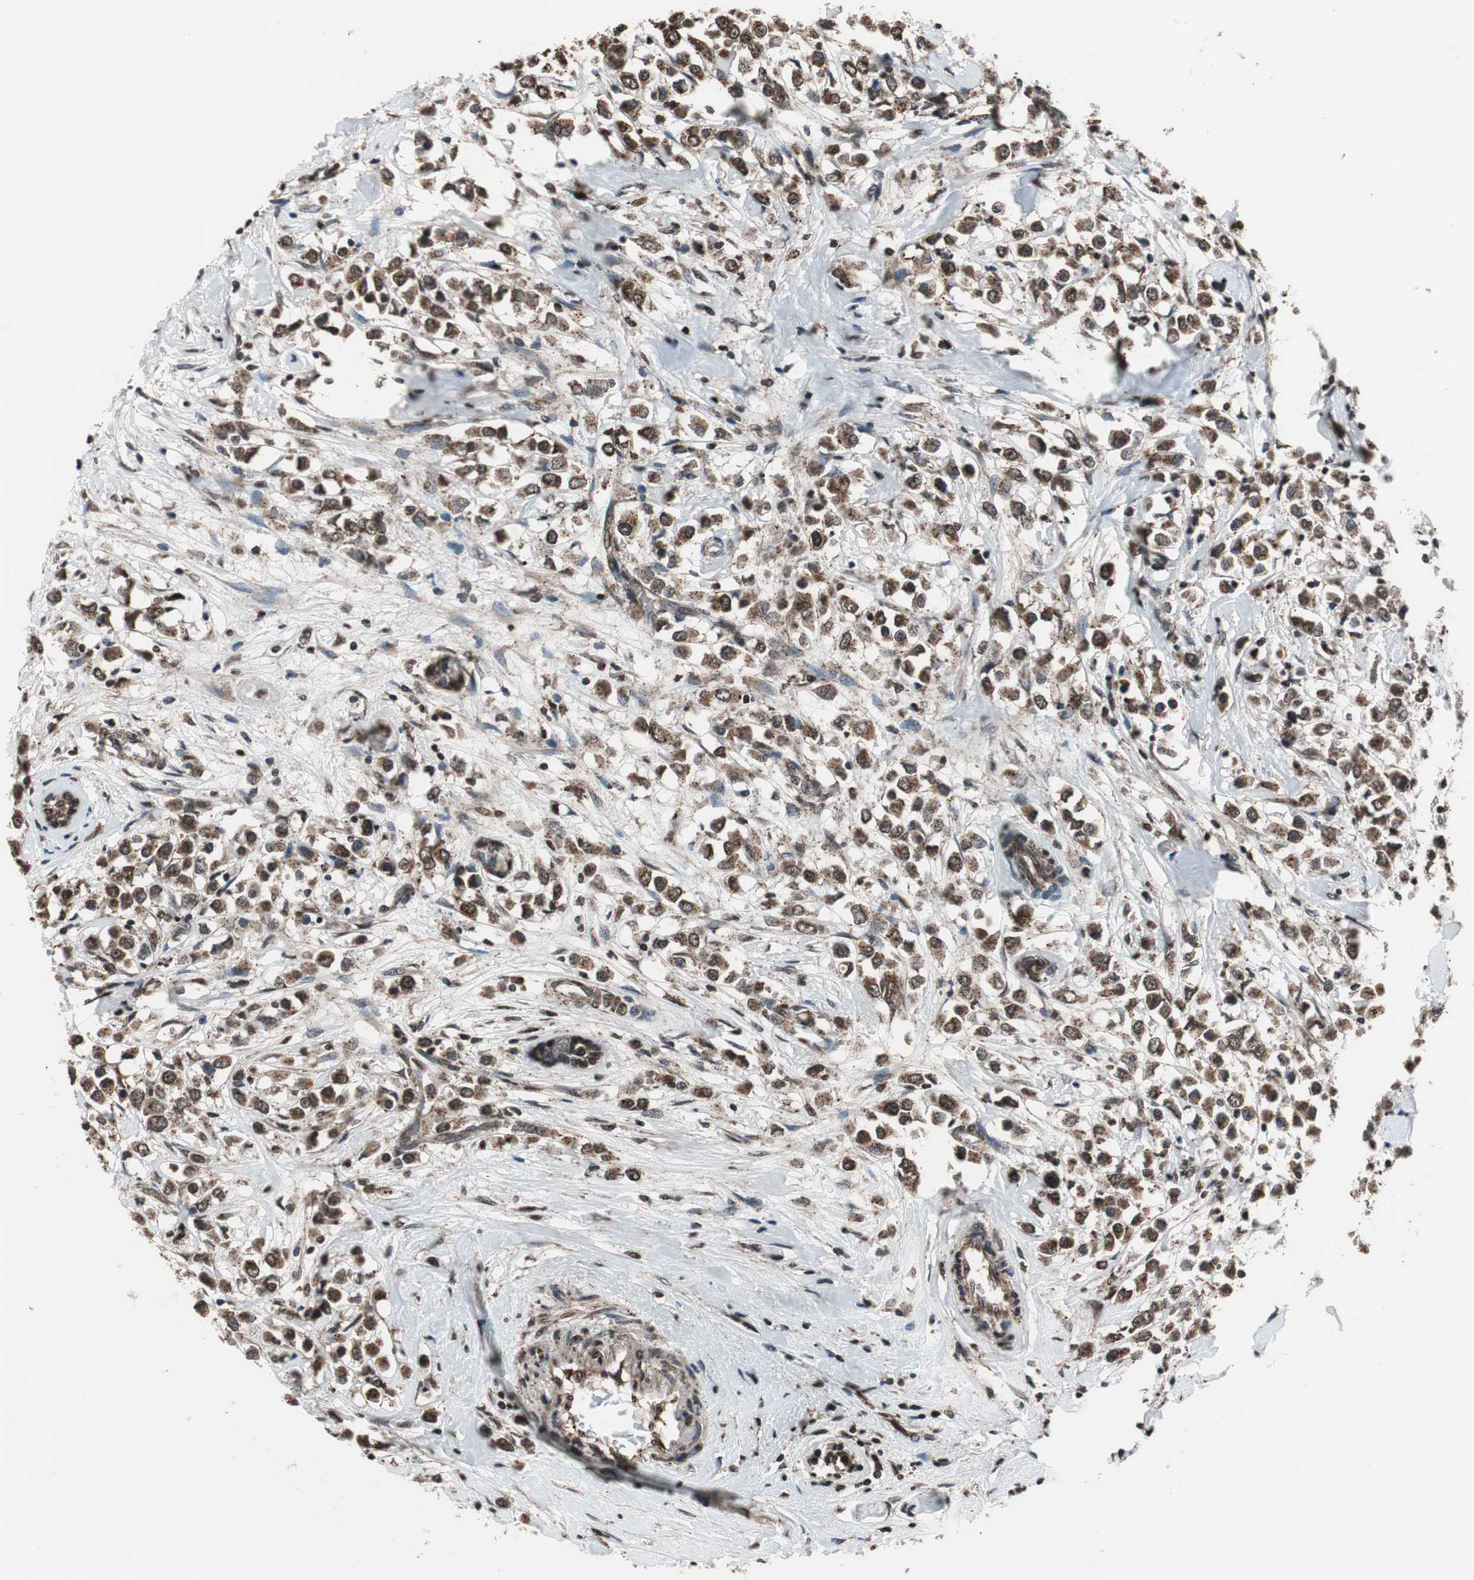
{"staining": {"intensity": "moderate", "quantity": "25%-75%", "location": "cytoplasmic/membranous,nuclear"}, "tissue": "breast cancer", "cell_type": "Tumor cells", "image_type": "cancer", "snomed": [{"axis": "morphology", "description": "Duct carcinoma"}, {"axis": "topography", "description": "Breast"}], "caption": "Immunohistochemistry image of neoplastic tissue: invasive ductal carcinoma (breast) stained using IHC displays medium levels of moderate protein expression localized specifically in the cytoplasmic/membranous and nuclear of tumor cells, appearing as a cytoplasmic/membranous and nuclear brown color.", "gene": "RFC1", "patient": {"sex": "female", "age": 61}}